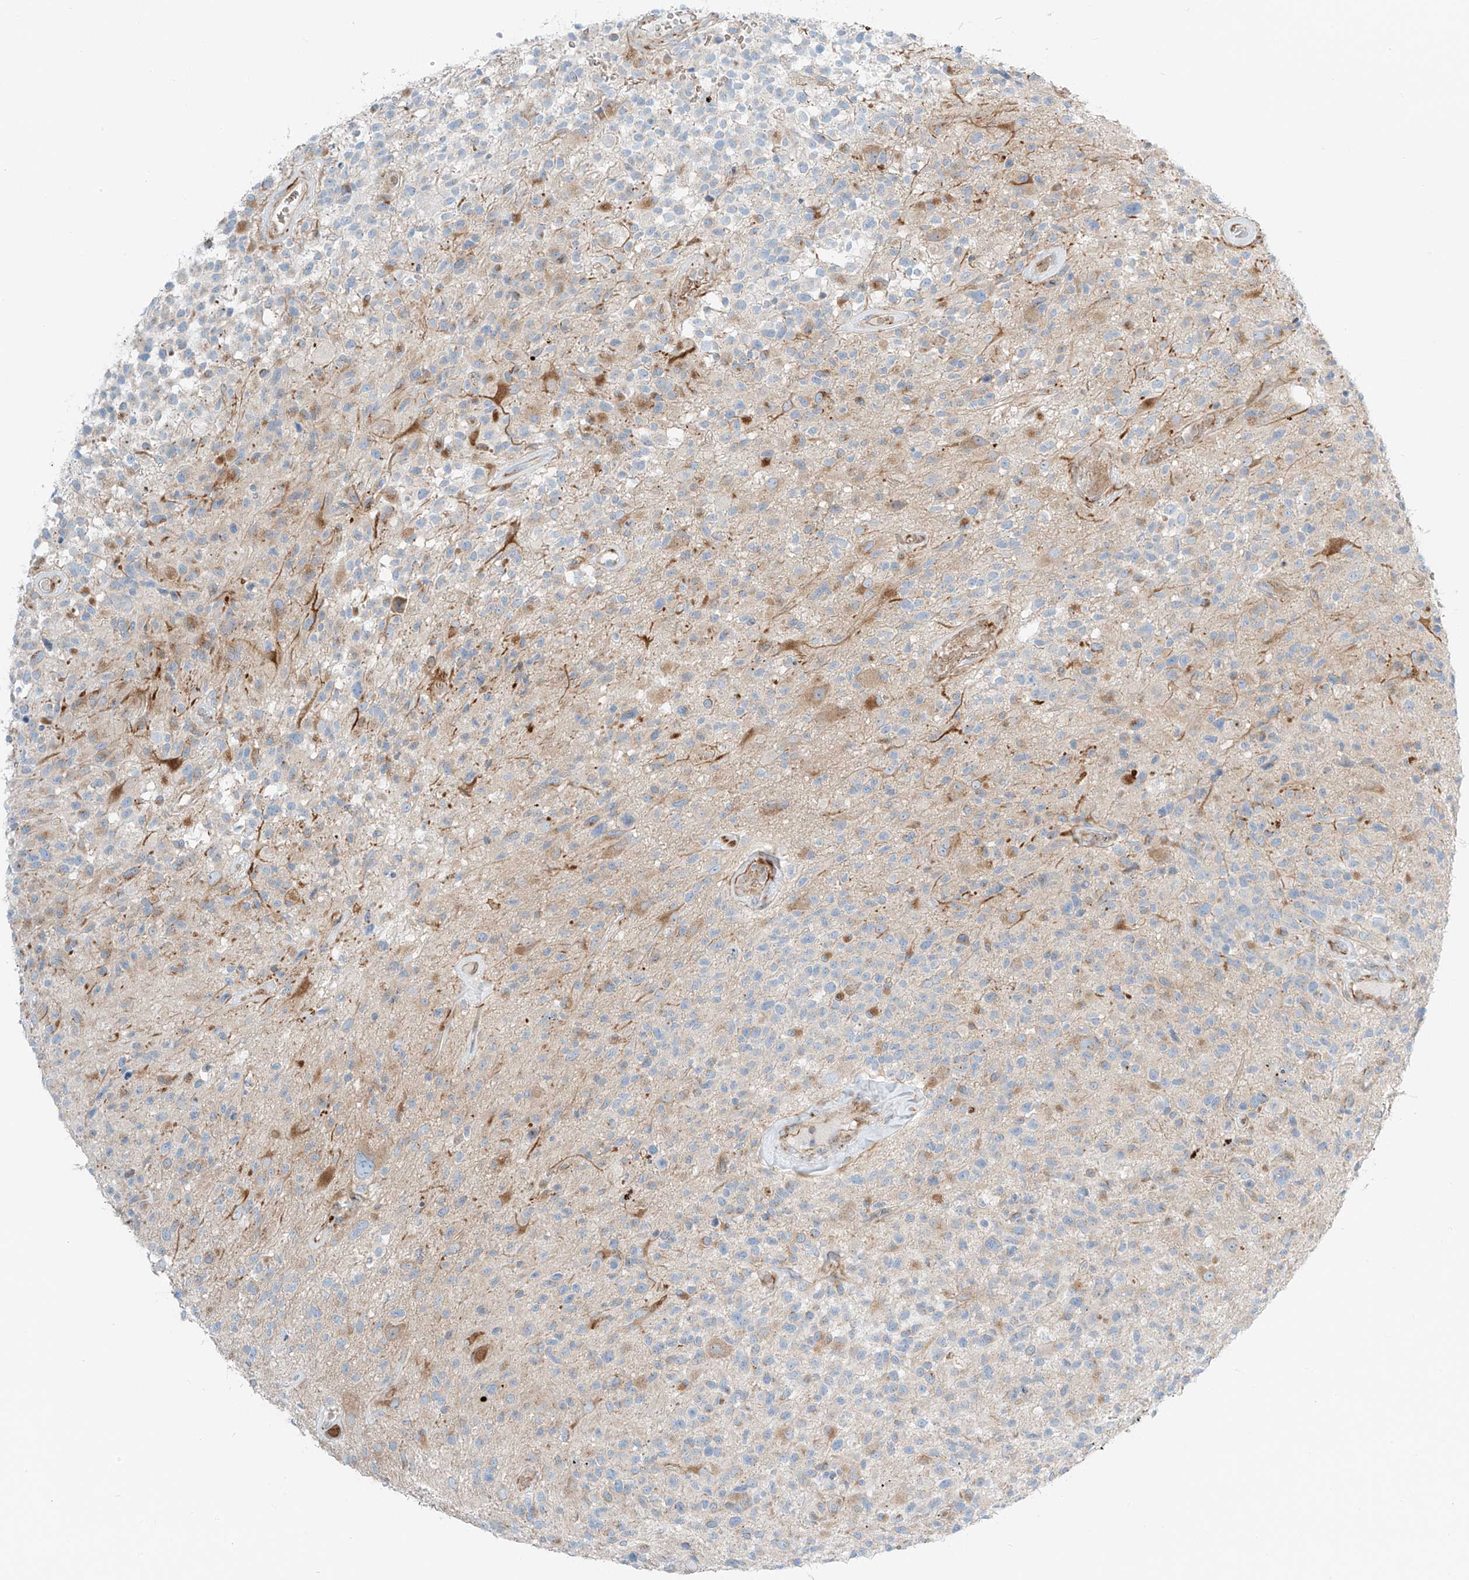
{"staining": {"intensity": "negative", "quantity": "none", "location": "none"}, "tissue": "glioma", "cell_type": "Tumor cells", "image_type": "cancer", "snomed": [{"axis": "morphology", "description": "Glioma, malignant, High grade"}, {"axis": "morphology", "description": "Glioblastoma, NOS"}, {"axis": "topography", "description": "Brain"}], "caption": "This is an immunohistochemistry (IHC) histopathology image of glioblastoma. There is no staining in tumor cells.", "gene": "EIPR1", "patient": {"sex": "male", "age": 60}}